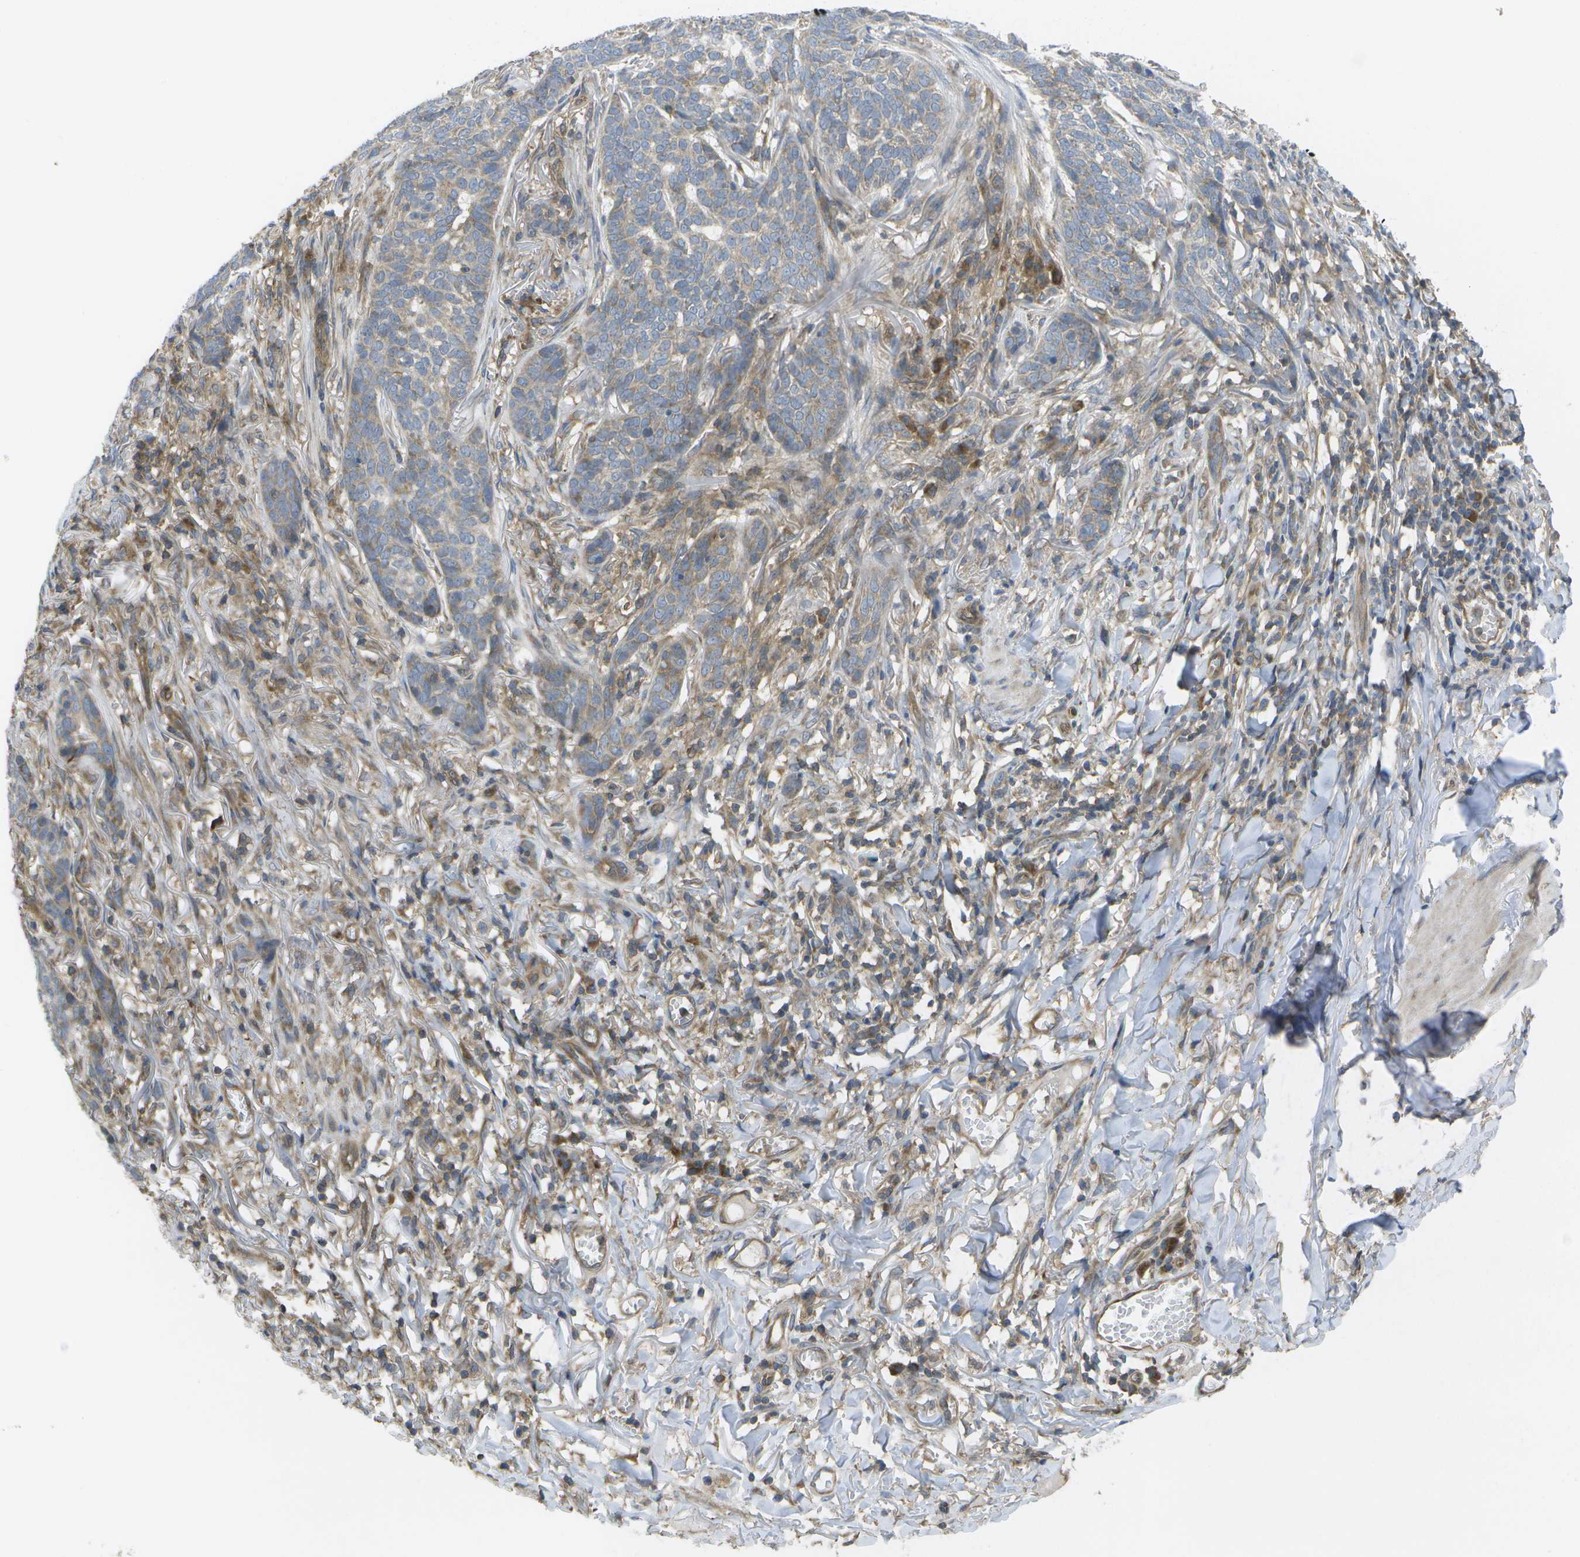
{"staining": {"intensity": "weak", "quantity": "25%-75%", "location": "cytoplasmic/membranous"}, "tissue": "skin cancer", "cell_type": "Tumor cells", "image_type": "cancer", "snomed": [{"axis": "morphology", "description": "Basal cell carcinoma"}, {"axis": "topography", "description": "Skin"}], "caption": "A low amount of weak cytoplasmic/membranous staining is present in about 25%-75% of tumor cells in skin basal cell carcinoma tissue.", "gene": "DPM3", "patient": {"sex": "male", "age": 85}}